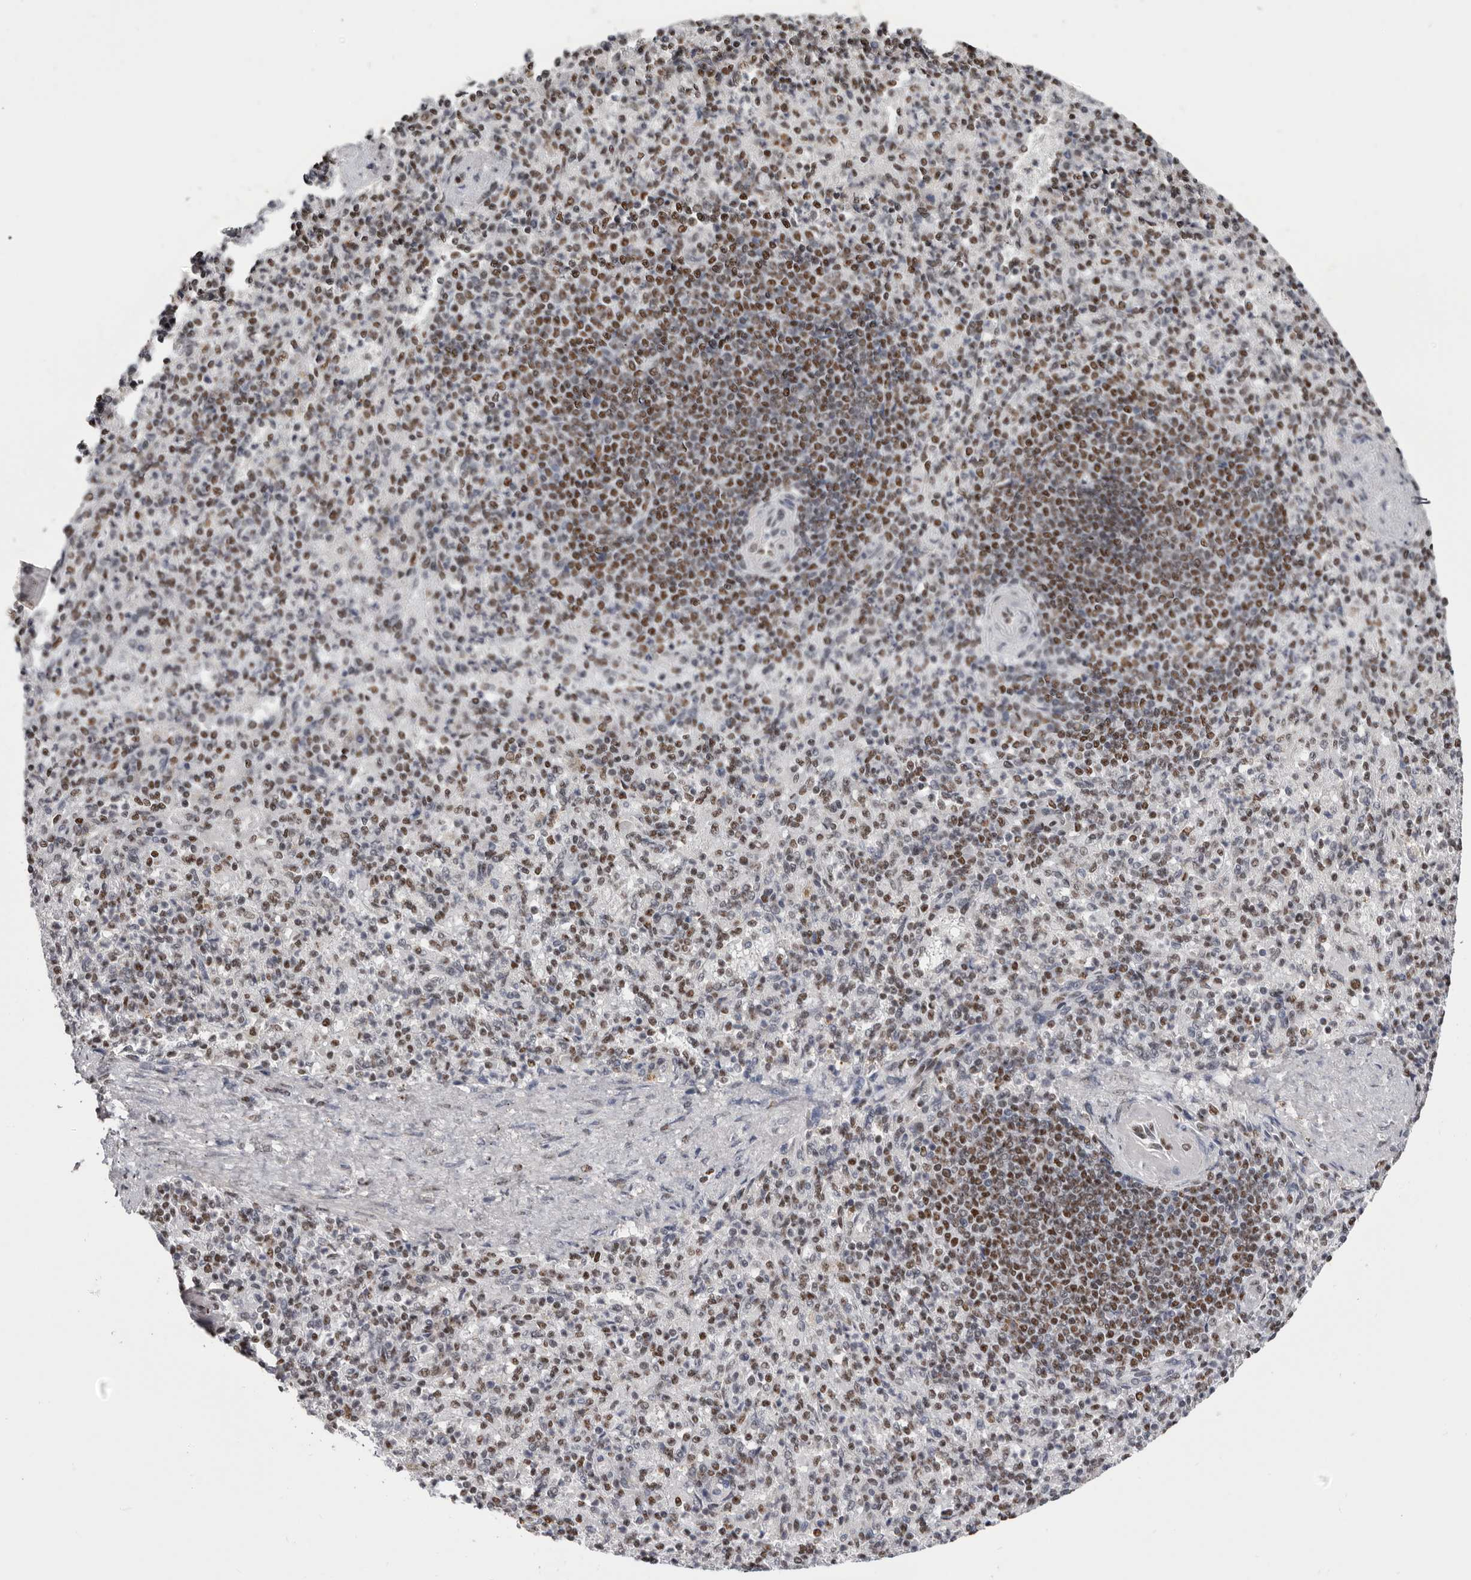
{"staining": {"intensity": "moderate", "quantity": "25%-75%", "location": "nuclear"}, "tissue": "spleen", "cell_type": "Cells in red pulp", "image_type": "normal", "snomed": [{"axis": "morphology", "description": "Normal tissue, NOS"}, {"axis": "topography", "description": "Spleen"}], "caption": "The micrograph shows immunohistochemical staining of normal spleen. There is moderate nuclear positivity is seen in about 25%-75% of cells in red pulp.", "gene": "SCAF4", "patient": {"sex": "female", "age": 74}}